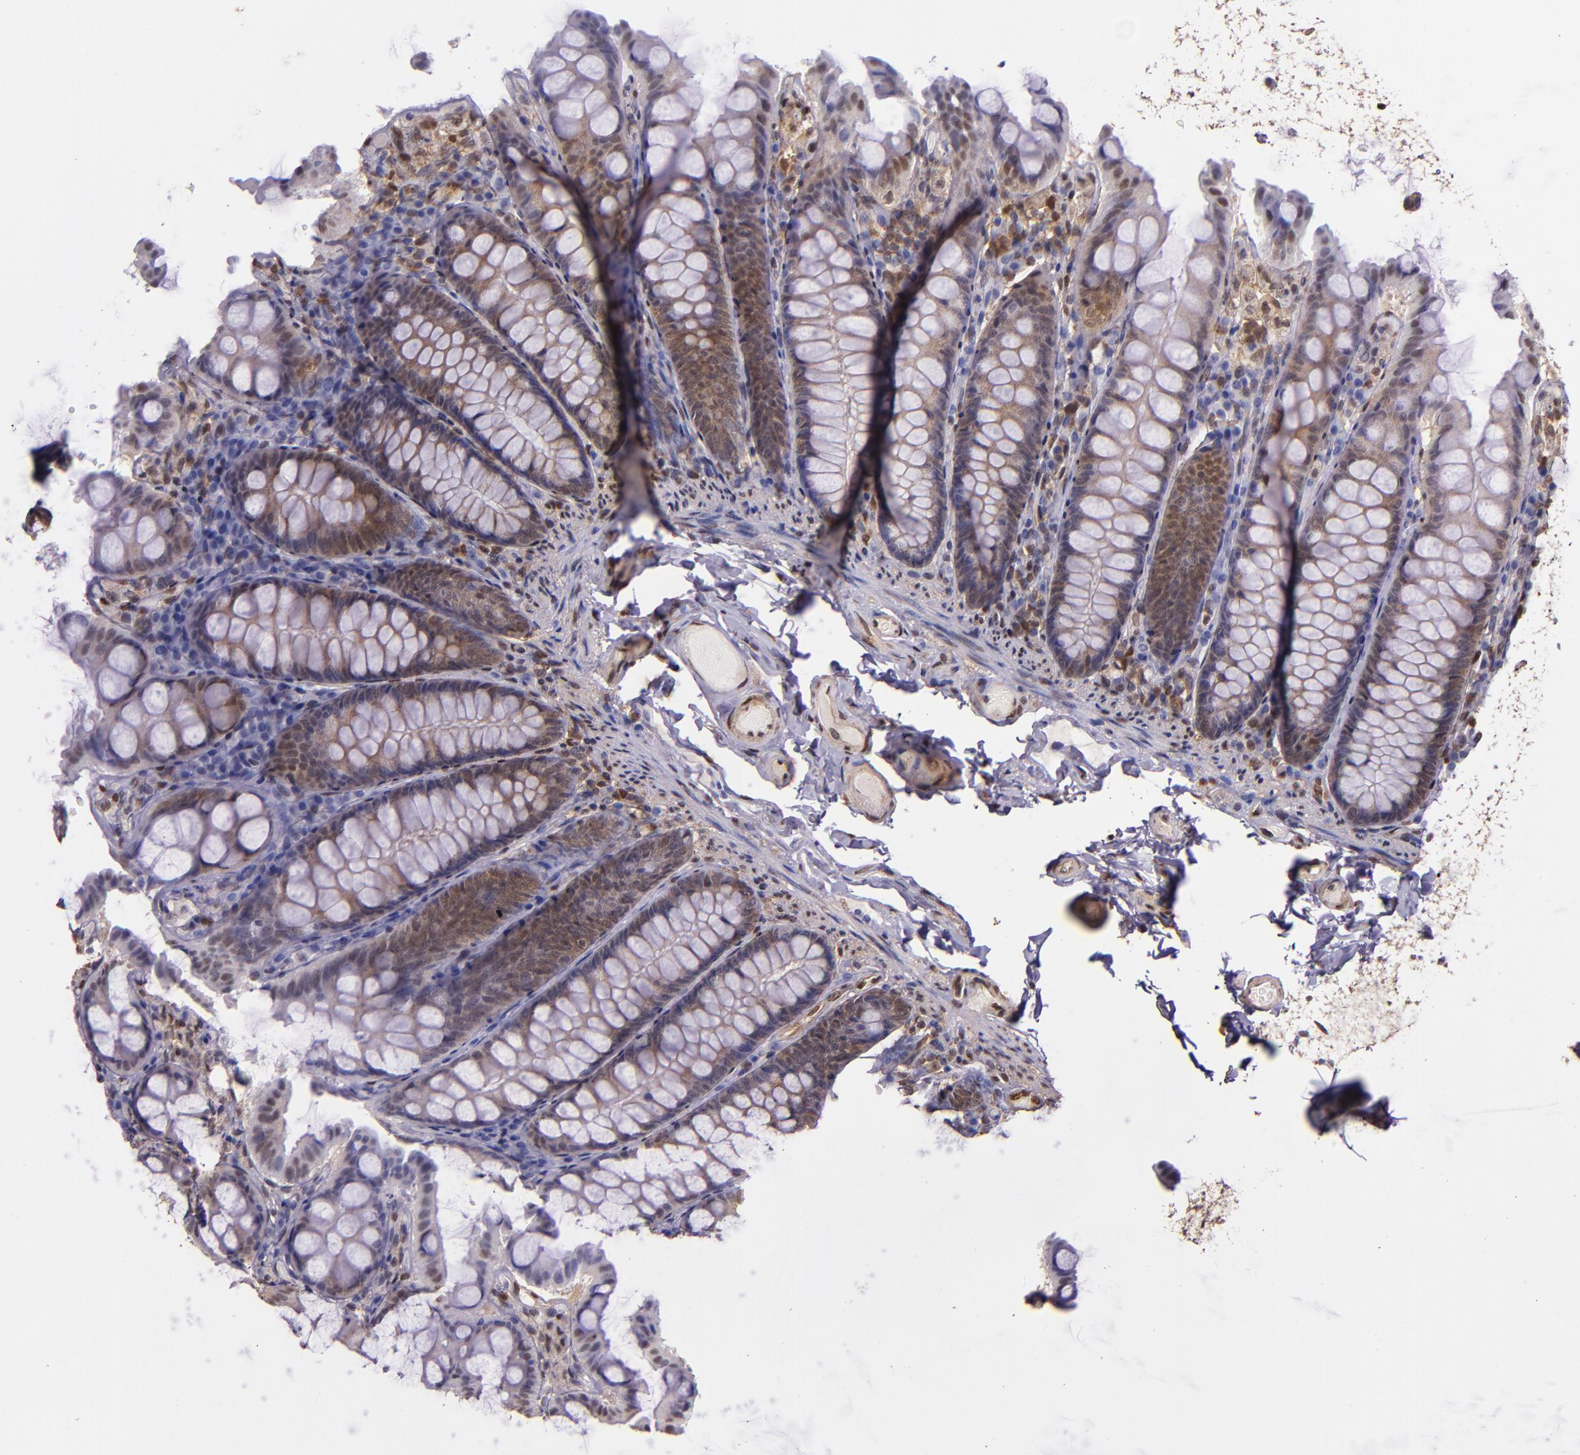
{"staining": {"intensity": "moderate", "quantity": "25%-75%", "location": "cytoplasmic/membranous,nuclear"}, "tissue": "colon", "cell_type": "Endothelial cells", "image_type": "normal", "snomed": [{"axis": "morphology", "description": "Normal tissue, NOS"}, {"axis": "topography", "description": "Colon"}], "caption": "This is an image of immunohistochemistry staining of unremarkable colon, which shows moderate staining in the cytoplasmic/membranous,nuclear of endothelial cells.", "gene": "STAT6", "patient": {"sex": "female", "age": 61}}